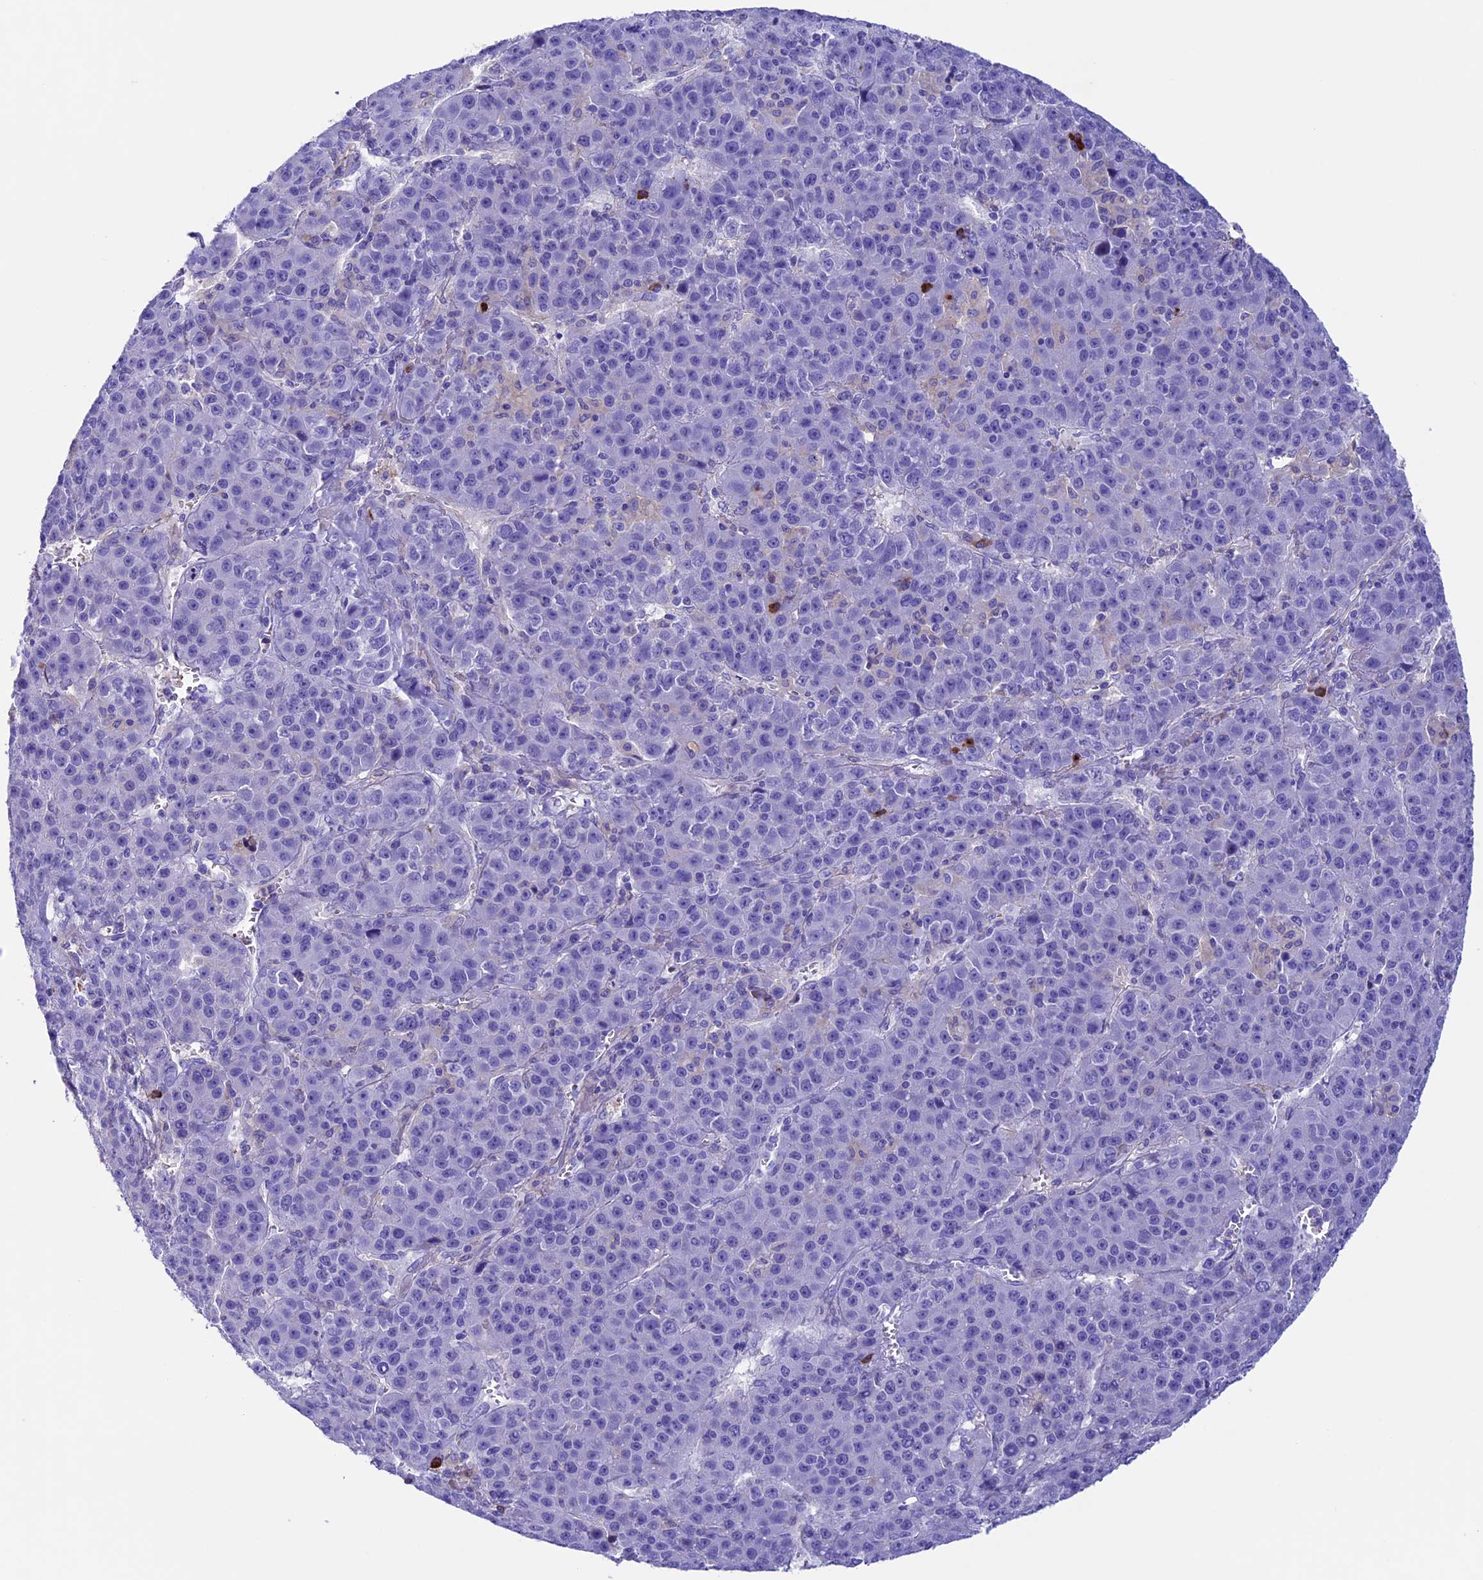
{"staining": {"intensity": "negative", "quantity": "none", "location": "none"}, "tissue": "liver cancer", "cell_type": "Tumor cells", "image_type": "cancer", "snomed": [{"axis": "morphology", "description": "Carcinoma, Hepatocellular, NOS"}, {"axis": "topography", "description": "Liver"}], "caption": "Immunohistochemistry (IHC) of human liver hepatocellular carcinoma exhibits no expression in tumor cells. (DAB (3,3'-diaminobenzidine) immunohistochemistry (IHC) visualized using brightfield microscopy, high magnification).", "gene": "IGSF6", "patient": {"sex": "female", "age": 53}}